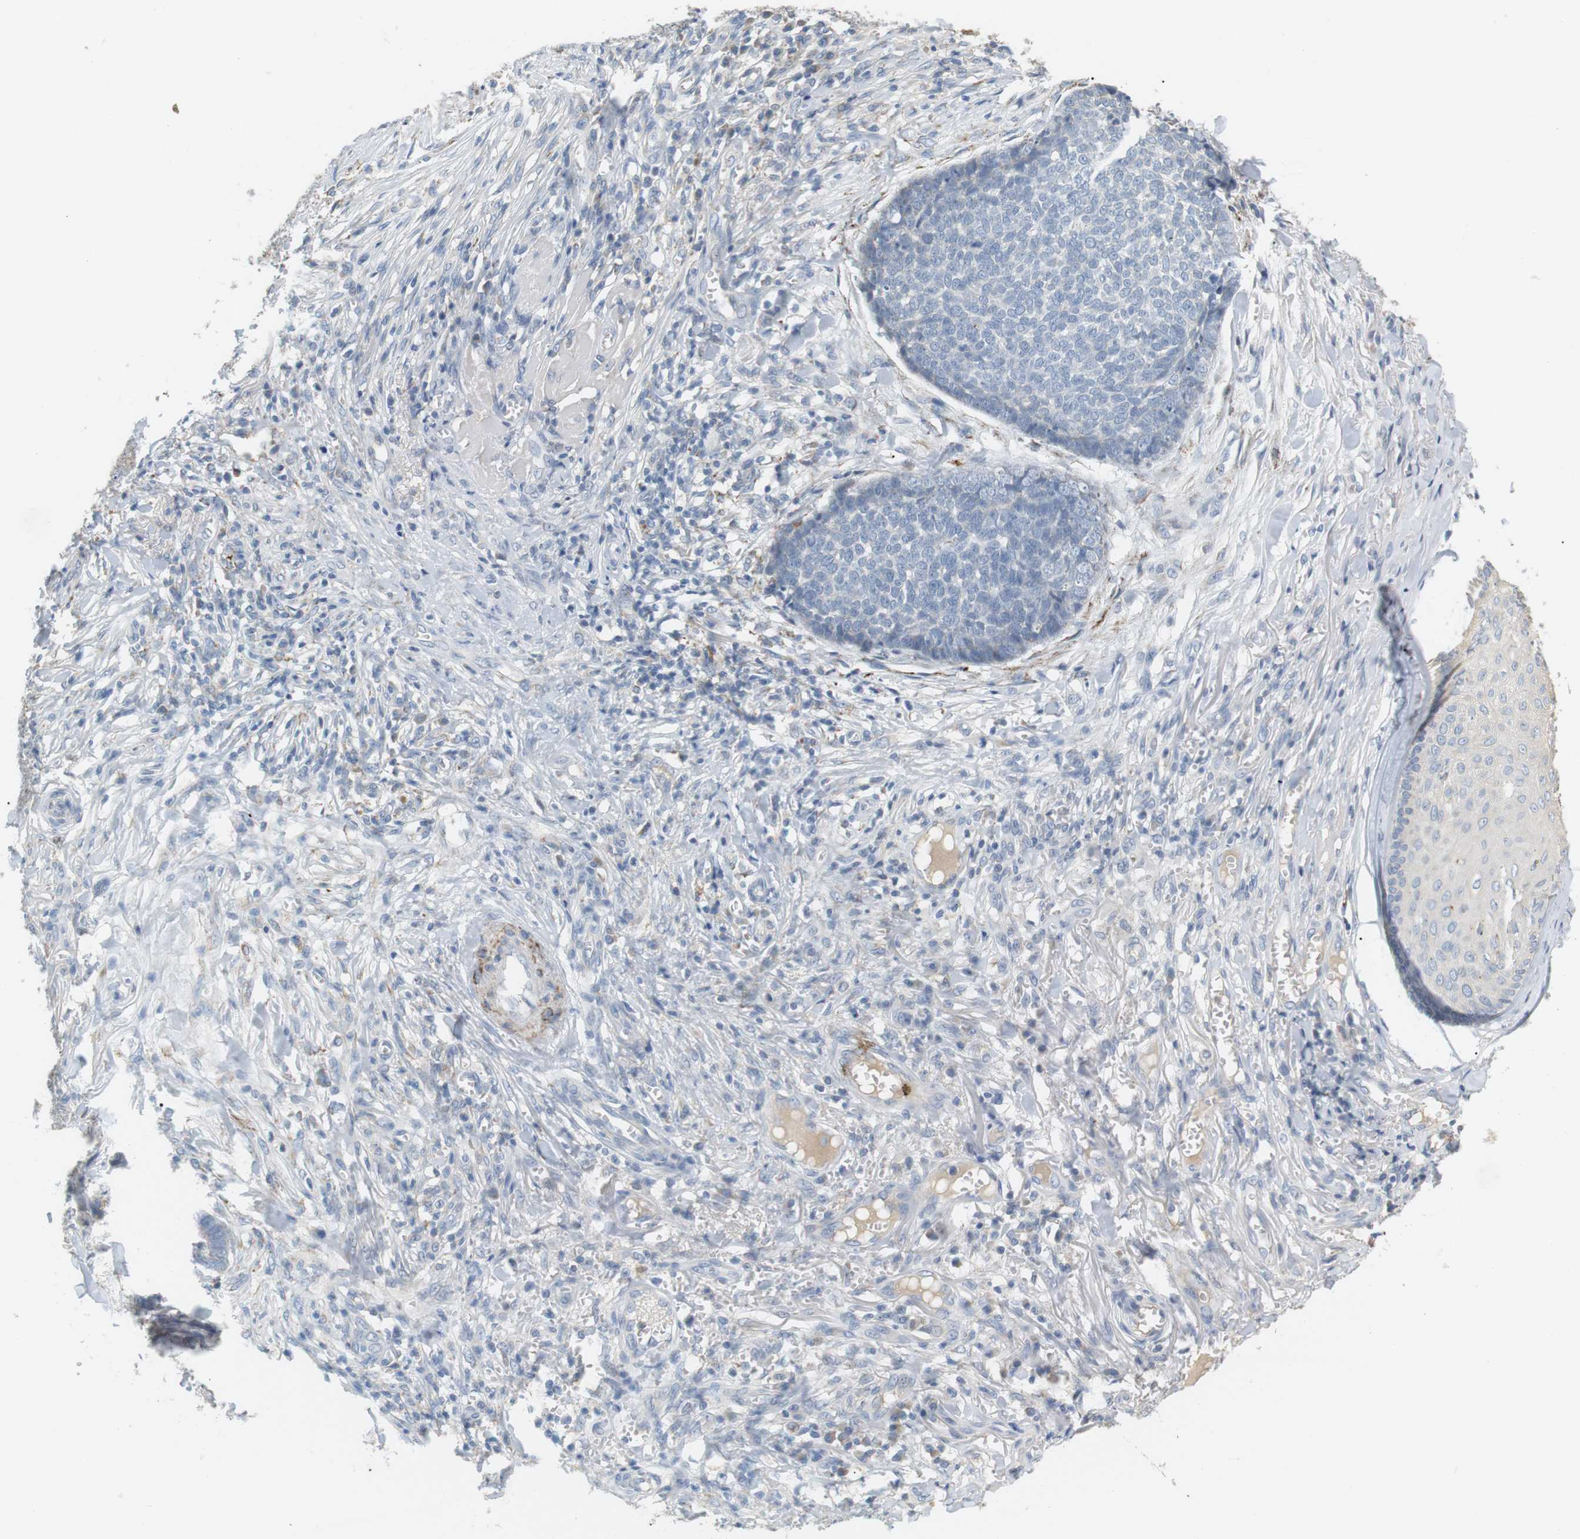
{"staining": {"intensity": "negative", "quantity": "none", "location": "none"}, "tissue": "skin cancer", "cell_type": "Tumor cells", "image_type": "cancer", "snomed": [{"axis": "morphology", "description": "Basal cell carcinoma"}, {"axis": "topography", "description": "Skin"}], "caption": "This image is of skin cancer (basal cell carcinoma) stained with IHC to label a protein in brown with the nuclei are counter-stained blue. There is no positivity in tumor cells.", "gene": "CD300E", "patient": {"sex": "male", "age": 84}}